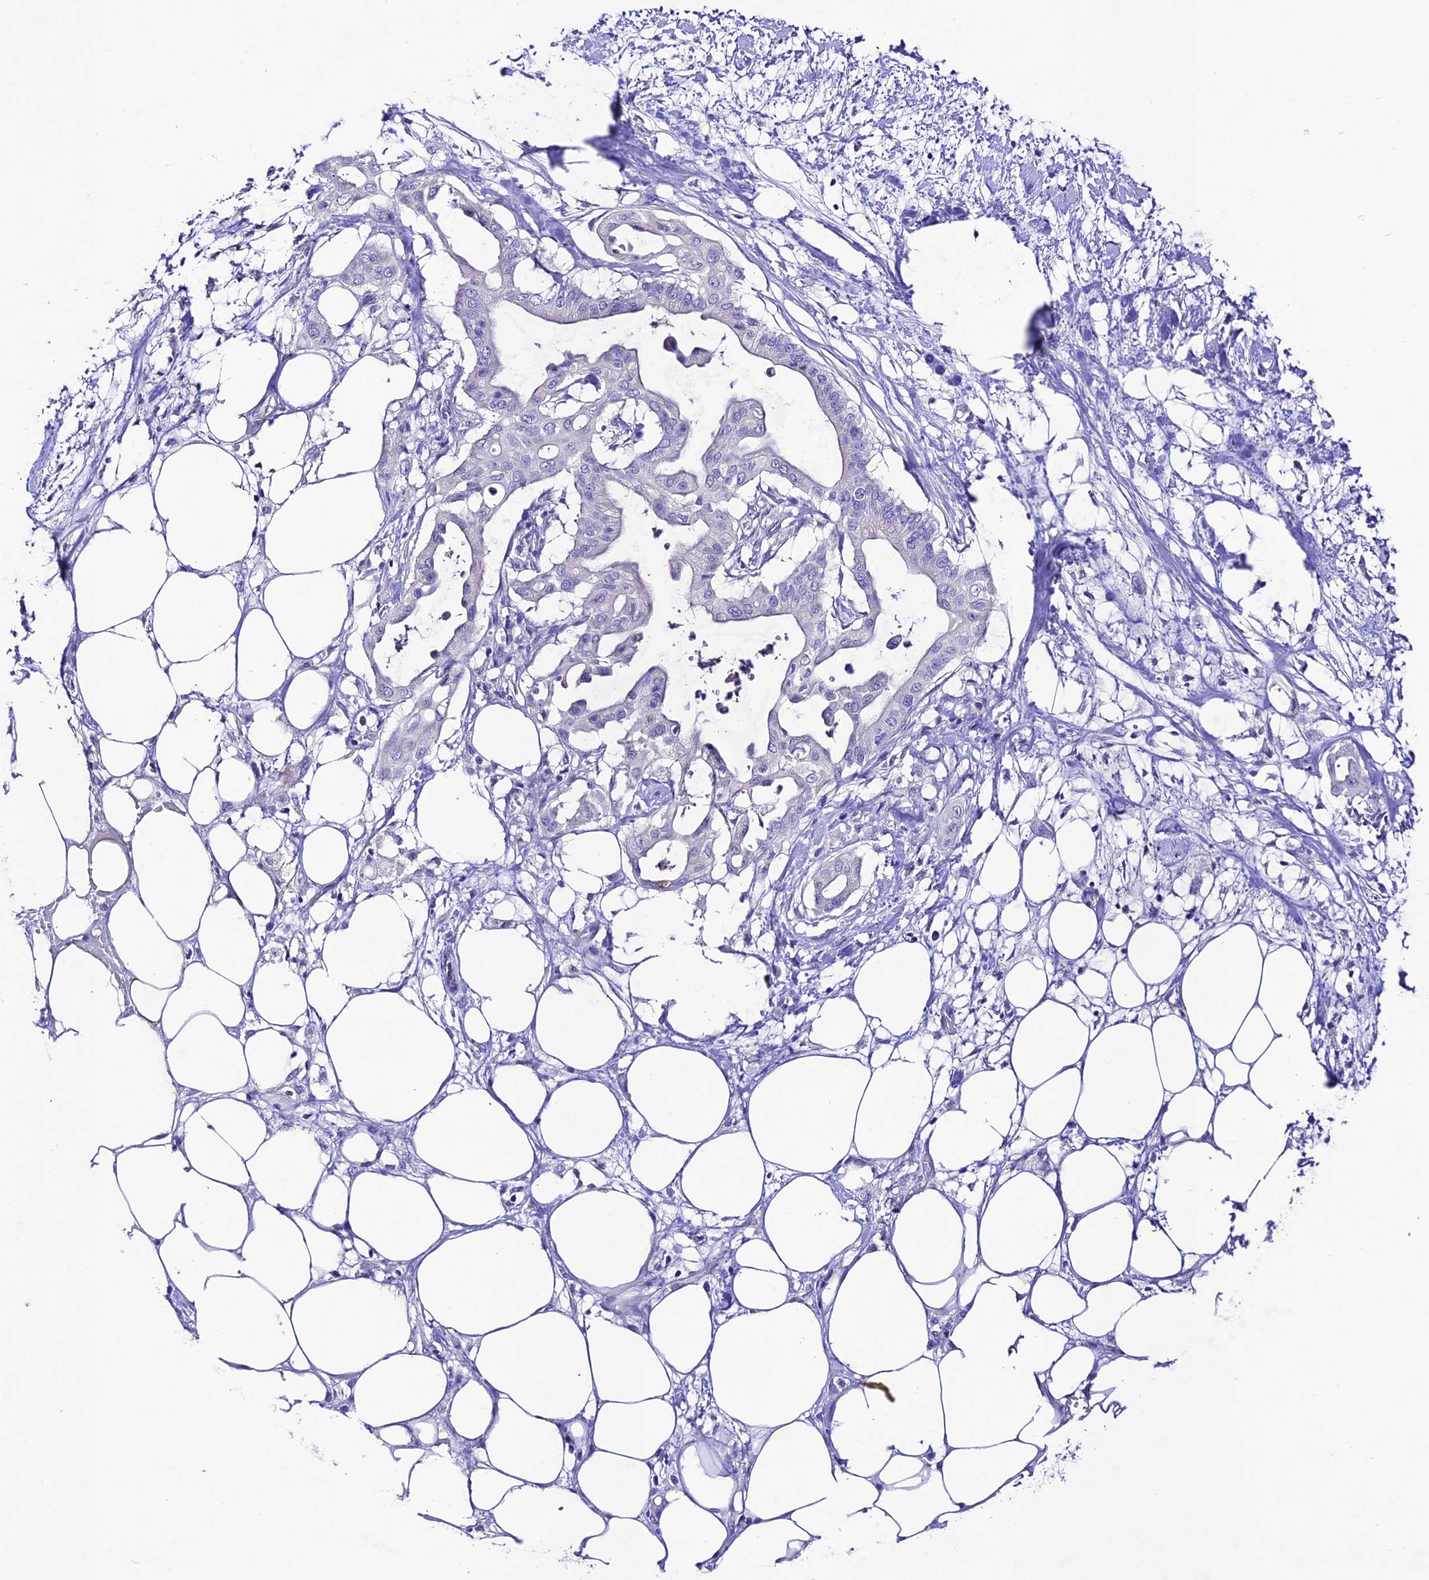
{"staining": {"intensity": "negative", "quantity": "none", "location": "none"}, "tissue": "pancreatic cancer", "cell_type": "Tumor cells", "image_type": "cancer", "snomed": [{"axis": "morphology", "description": "Adenocarcinoma, NOS"}, {"axis": "topography", "description": "Pancreas"}], "caption": "DAB immunohistochemical staining of pancreatic cancer reveals no significant positivity in tumor cells. (DAB (3,3'-diaminobenzidine) IHC with hematoxylin counter stain).", "gene": "NLRP6", "patient": {"sex": "male", "age": 68}}